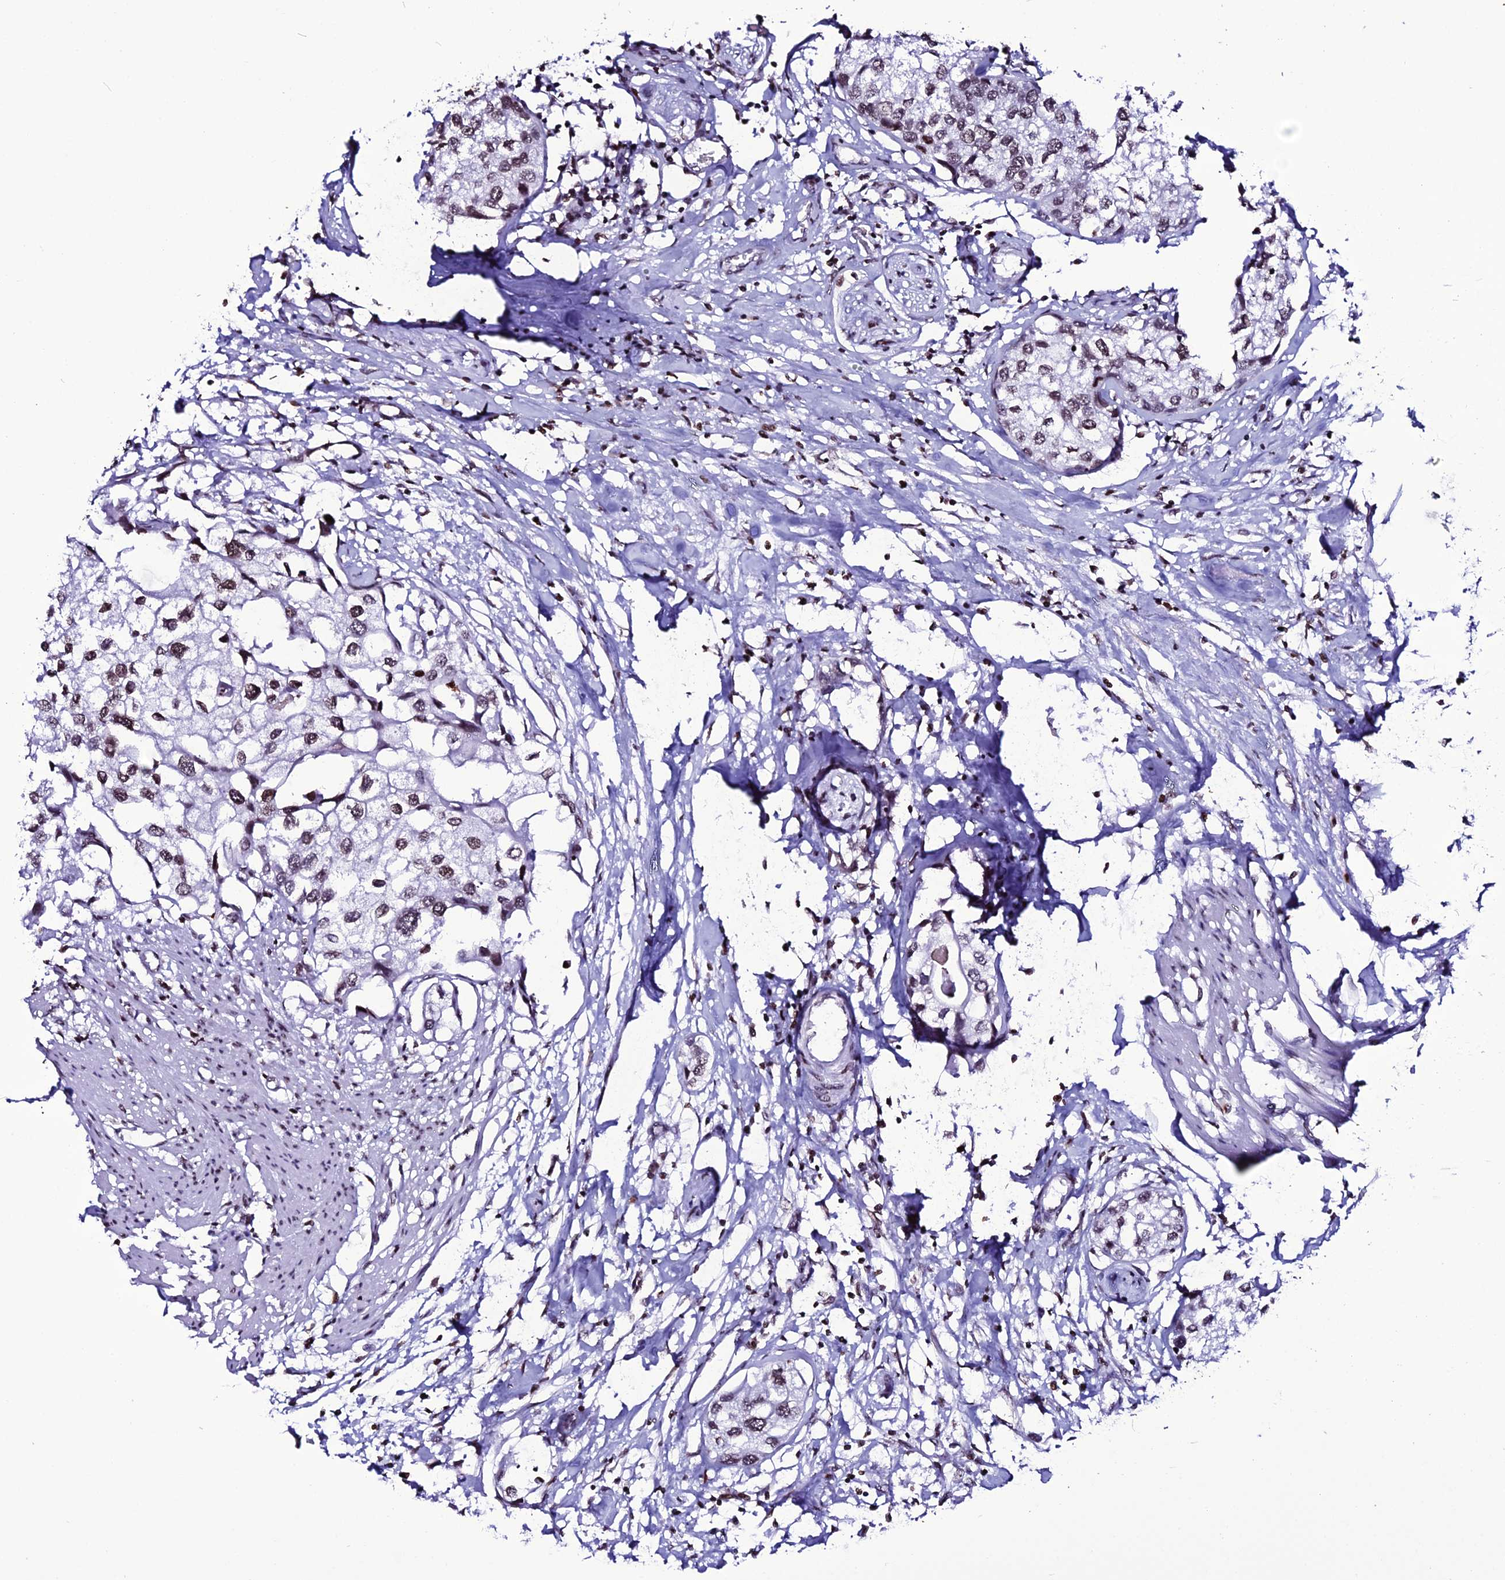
{"staining": {"intensity": "moderate", "quantity": ">75%", "location": "nuclear"}, "tissue": "urothelial cancer", "cell_type": "Tumor cells", "image_type": "cancer", "snomed": [{"axis": "morphology", "description": "Urothelial carcinoma, High grade"}, {"axis": "topography", "description": "Urinary bladder"}], "caption": "This photomicrograph displays IHC staining of human urothelial carcinoma (high-grade), with medium moderate nuclear expression in approximately >75% of tumor cells.", "gene": "MACROH2A2", "patient": {"sex": "male", "age": 64}}